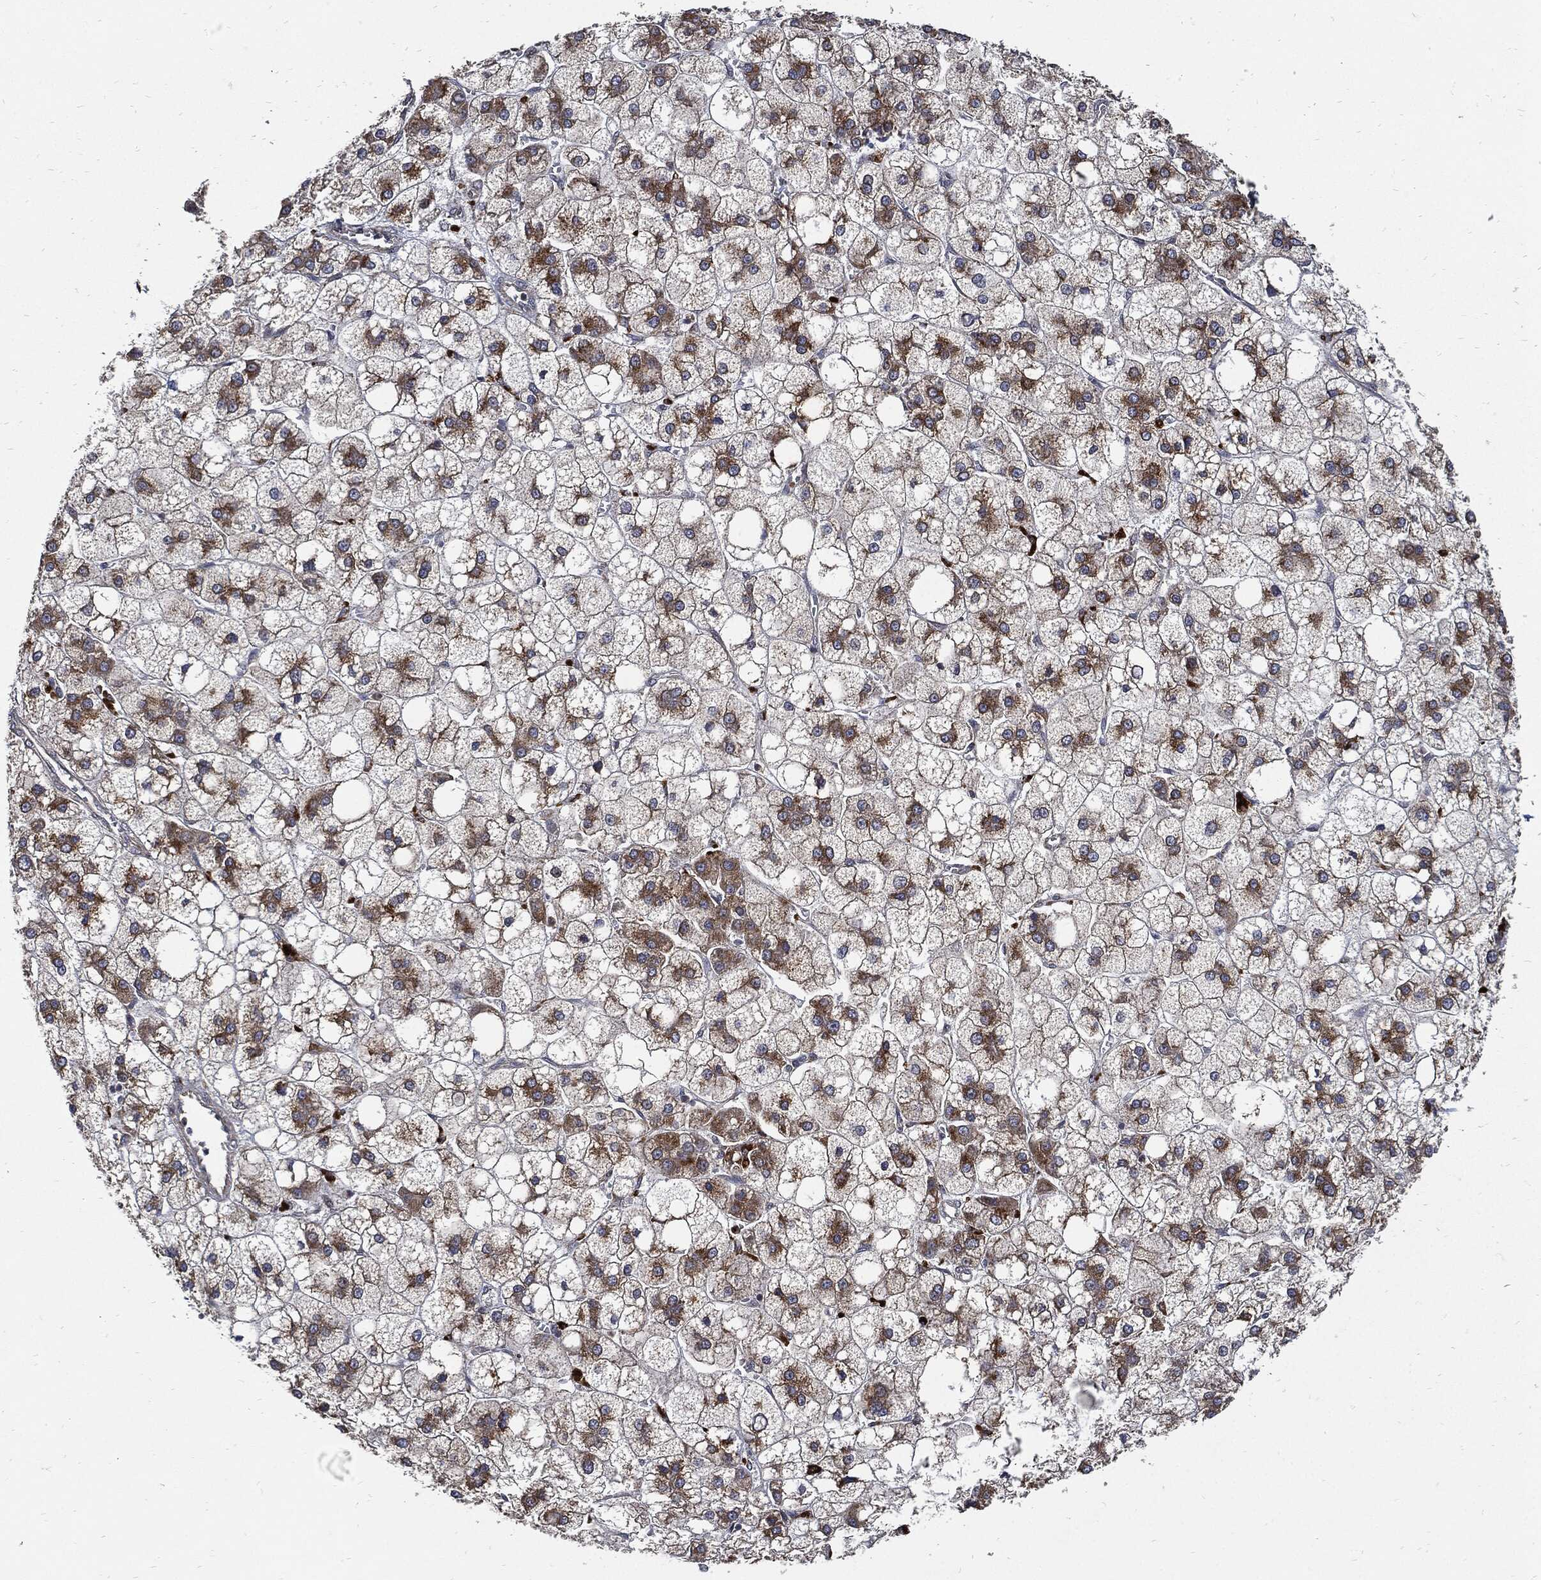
{"staining": {"intensity": "moderate", "quantity": "<25%", "location": "cytoplasmic/membranous"}, "tissue": "liver cancer", "cell_type": "Tumor cells", "image_type": "cancer", "snomed": [{"axis": "morphology", "description": "Carcinoma, Hepatocellular, NOS"}, {"axis": "topography", "description": "Liver"}], "caption": "Tumor cells show low levels of moderate cytoplasmic/membranous staining in about <25% of cells in liver hepatocellular carcinoma.", "gene": "SLC31A2", "patient": {"sex": "male", "age": 73}}